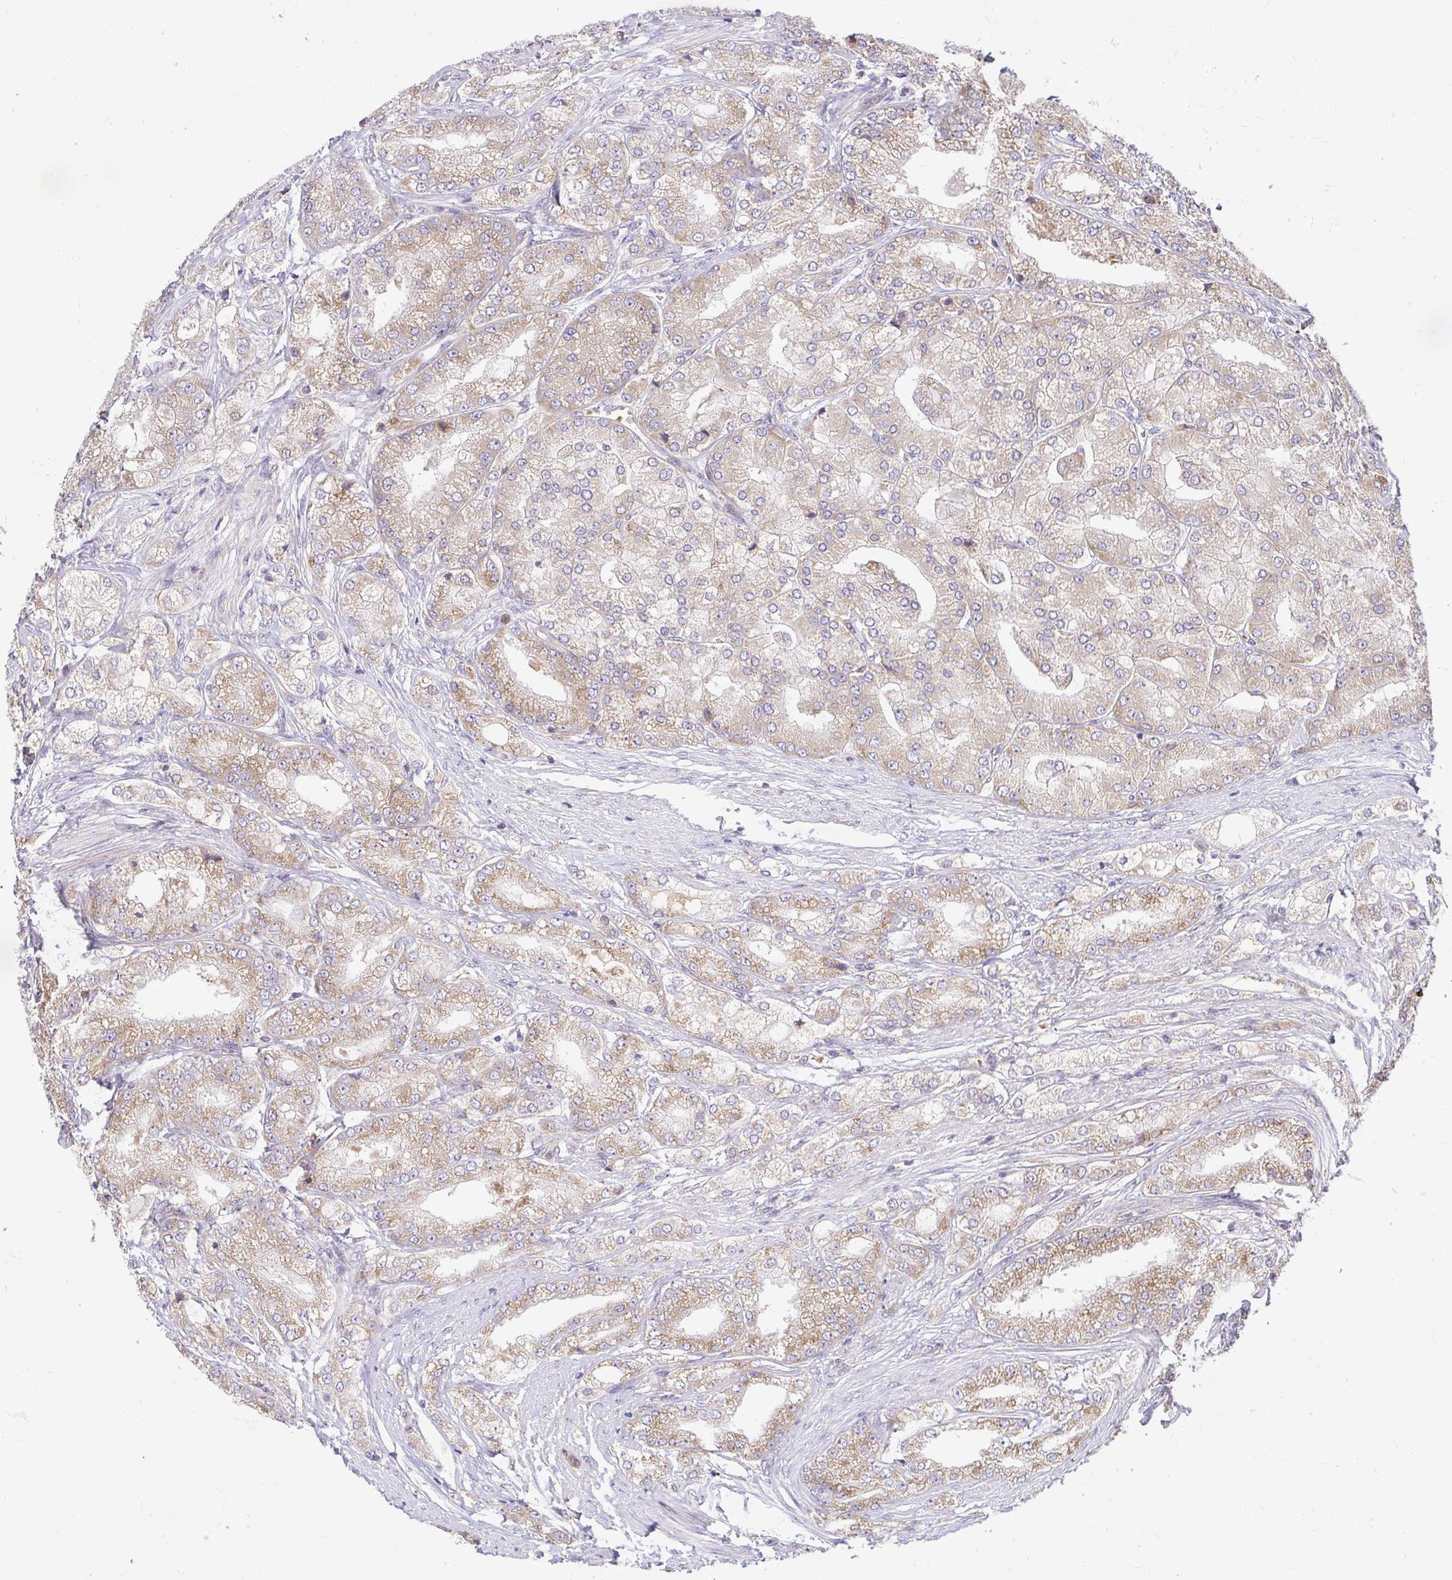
{"staining": {"intensity": "weak", "quantity": "25%-75%", "location": "cytoplasmic/membranous"}, "tissue": "prostate cancer", "cell_type": "Tumor cells", "image_type": "cancer", "snomed": [{"axis": "morphology", "description": "Adenocarcinoma, High grade"}, {"axis": "topography", "description": "Prostate"}], "caption": "Prostate cancer stained with immunohistochemistry (IHC) reveals weak cytoplasmic/membranous staining in approximately 25%-75% of tumor cells.", "gene": "VTI1B", "patient": {"sex": "male", "age": 61}}